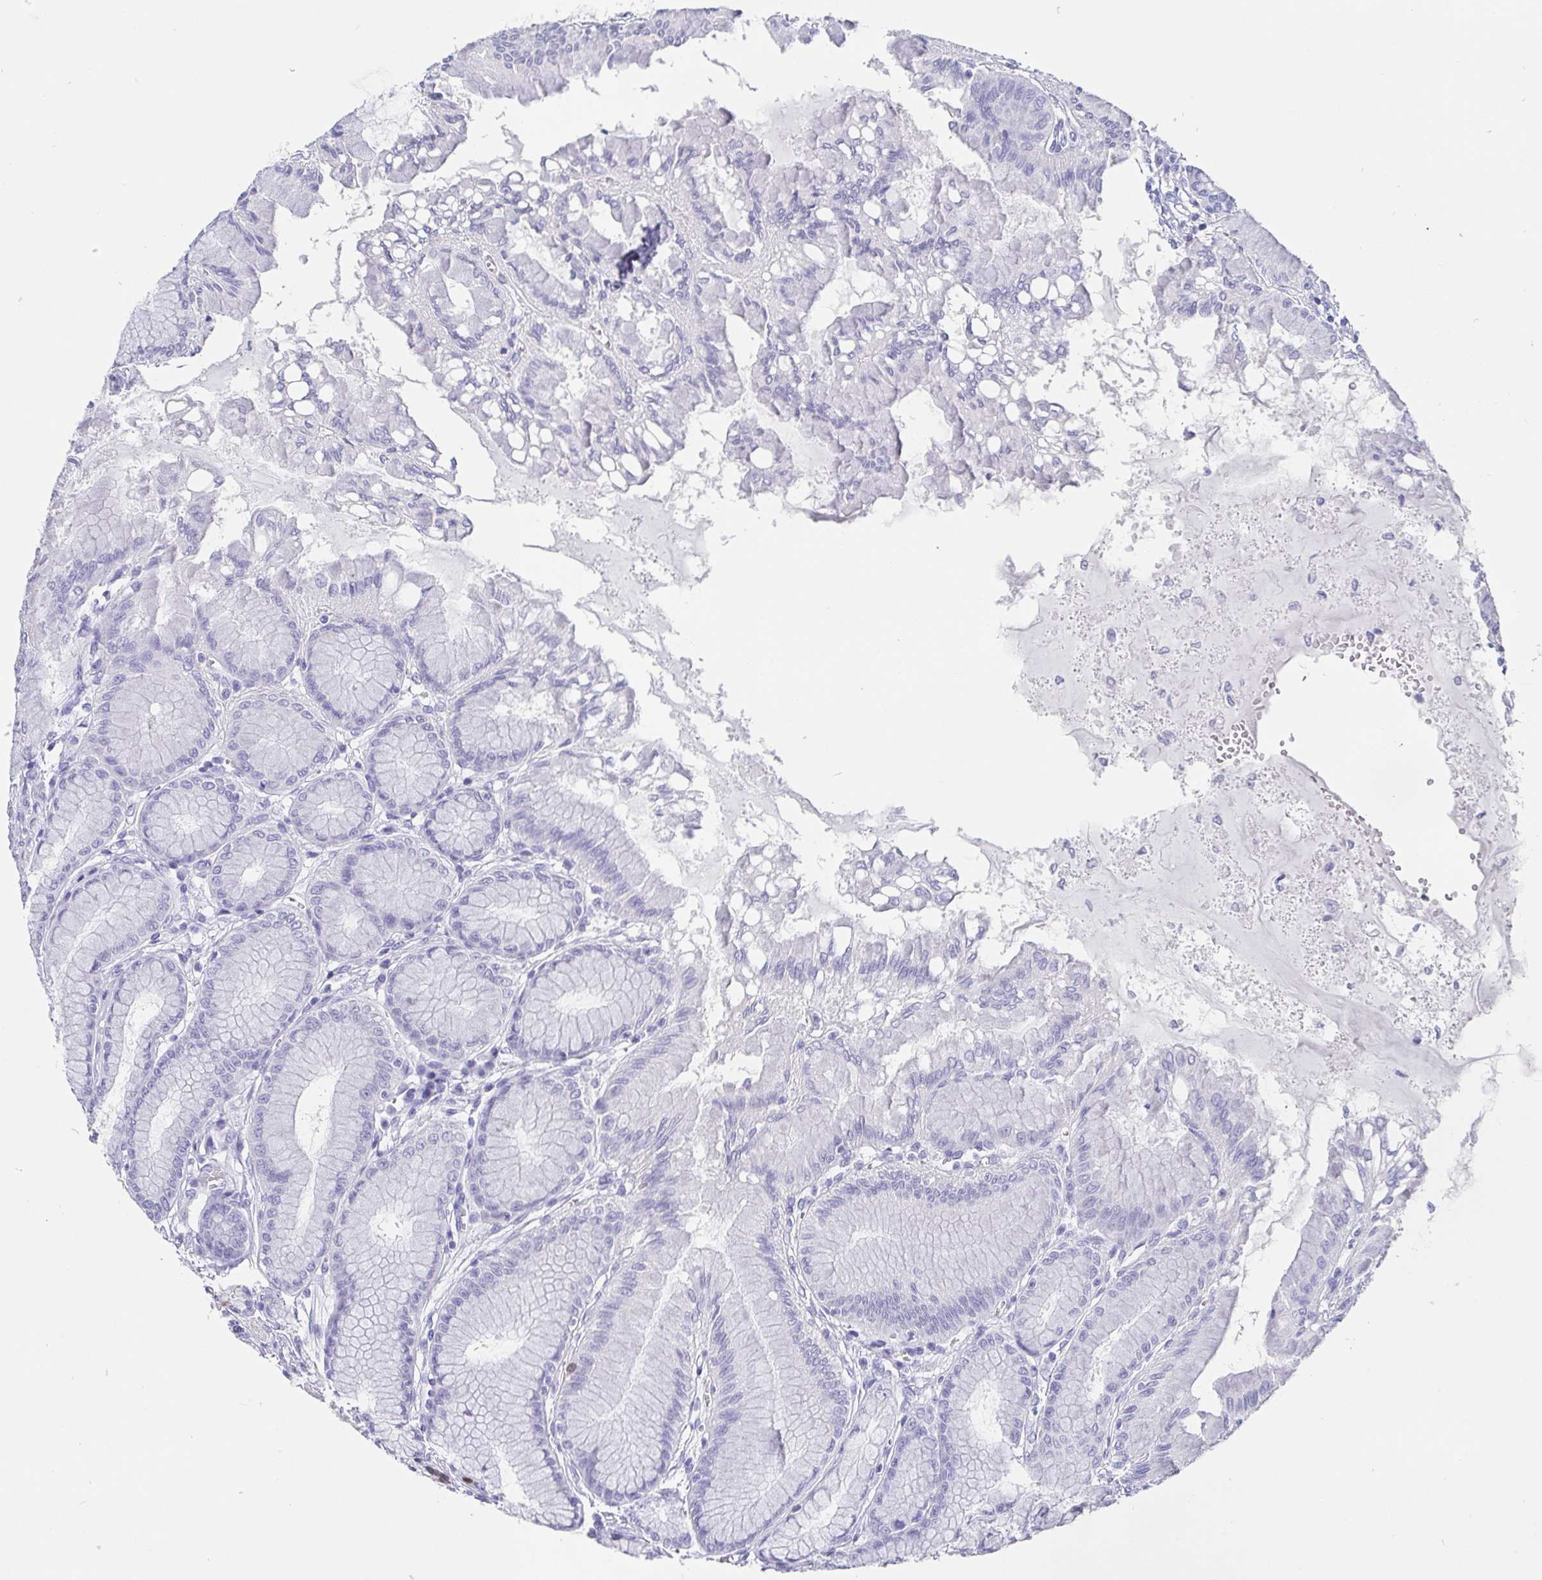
{"staining": {"intensity": "moderate", "quantity": "<25%", "location": "nuclear"}, "tissue": "stomach", "cell_type": "Glandular cells", "image_type": "normal", "snomed": [{"axis": "morphology", "description": "Normal tissue, NOS"}, {"axis": "topography", "description": "Stomach"}, {"axis": "topography", "description": "Stomach, lower"}], "caption": "Stomach stained with immunohistochemistry shows moderate nuclear positivity in about <25% of glandular cells.", "gene": "SCGN", "patient": {"sex": "male", "age": 76}}